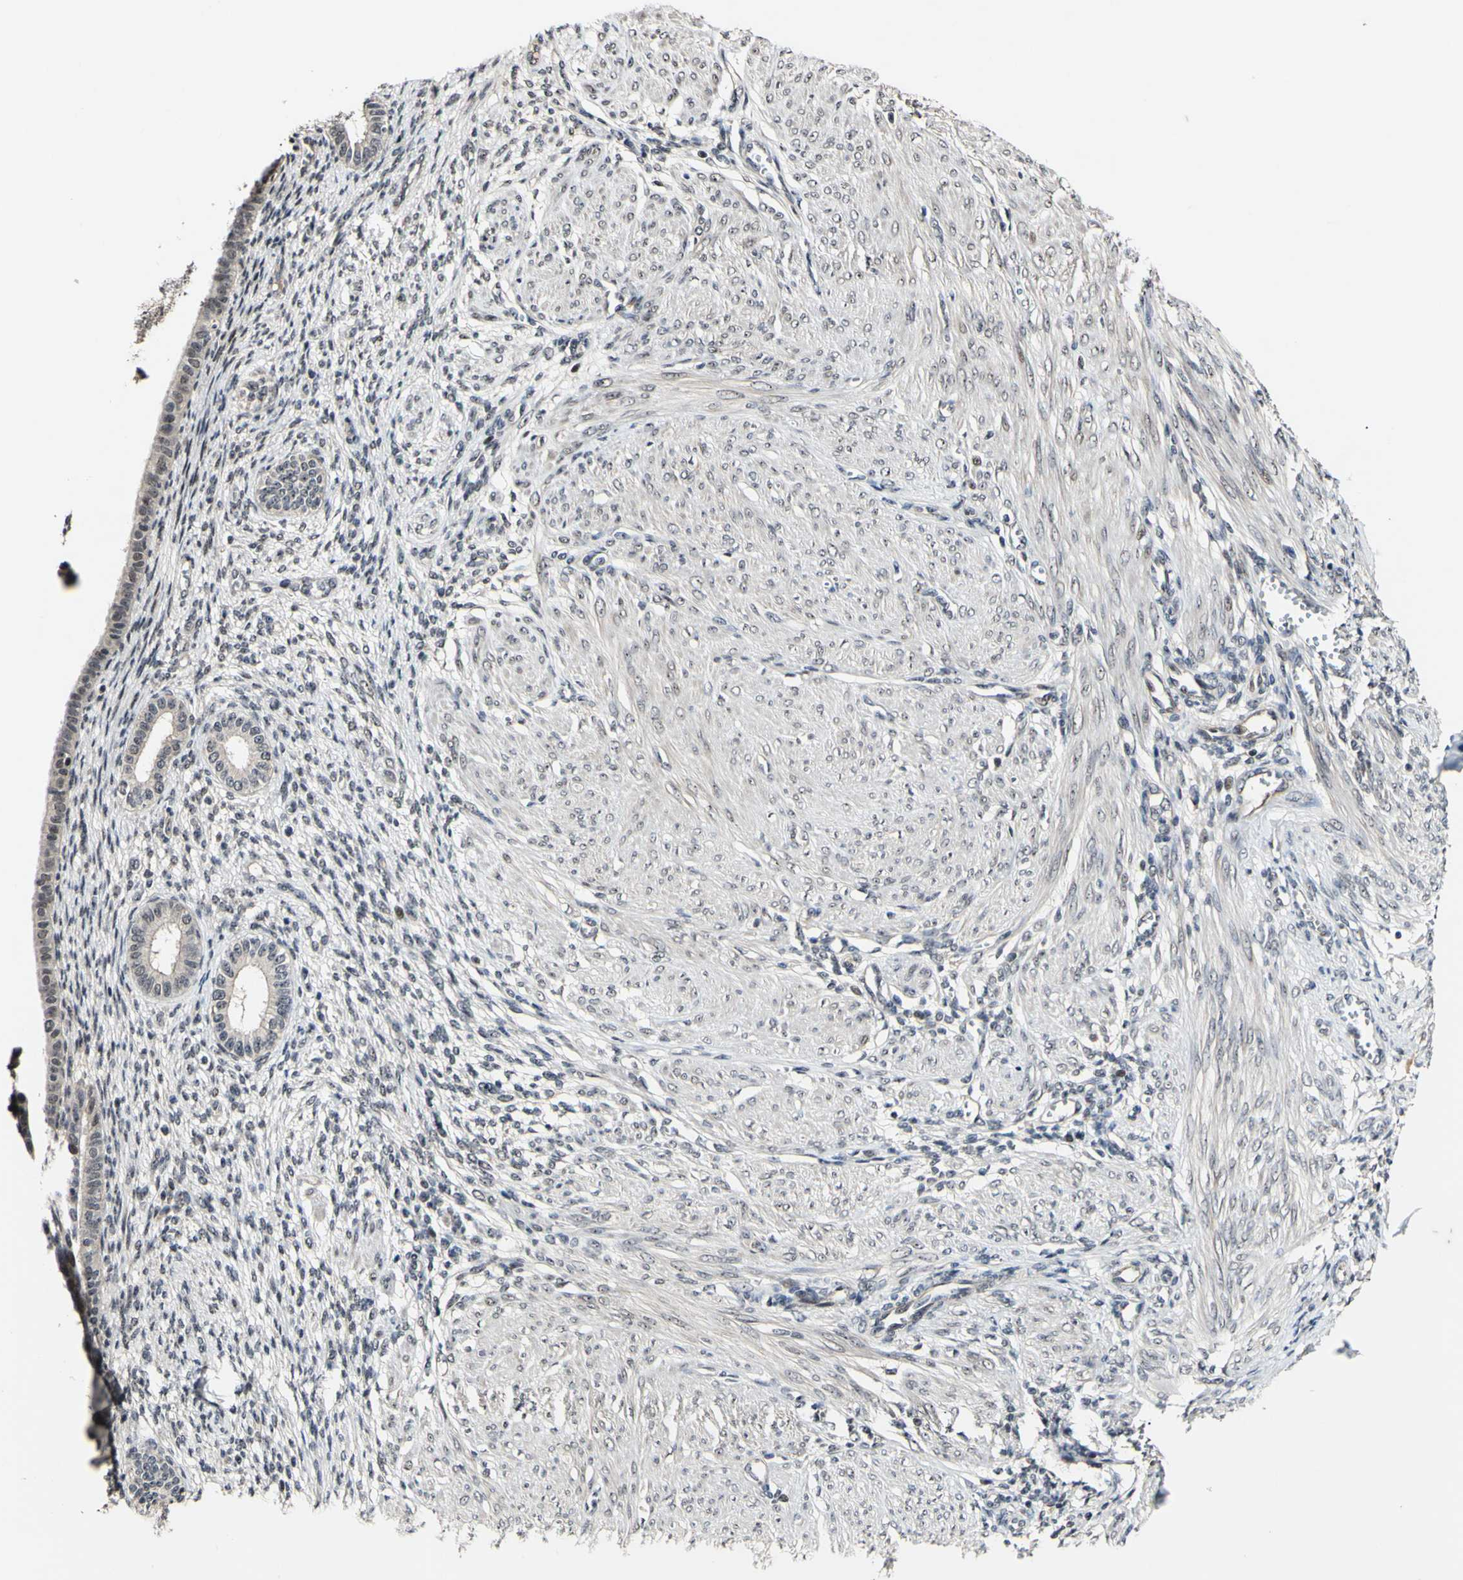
{"staining": {"intensity": "weak", "quantity": "25%-75%", "location": "cytoplasmic/membranous,nuclear"}, "tissue": "endometrium", "cell_type": "Cells in endometrial stroma", "image_type": "normal", "snomed": [{"axis": "morphology", "description": "Normal tissue, NOS"}, {"axis": "topography", "description": "Endometrium"}], "caption": "Protein staining displays weak cytoplasmic/membranous,nuclear positivity in approximately 25%-75% of cells in endometrial stroma in normal endometrium. (DAB = brown stain, brightfield microscopy at high magnification).", "gene": "POLR2F", "patient": {"sex": "female", "age": 72}}